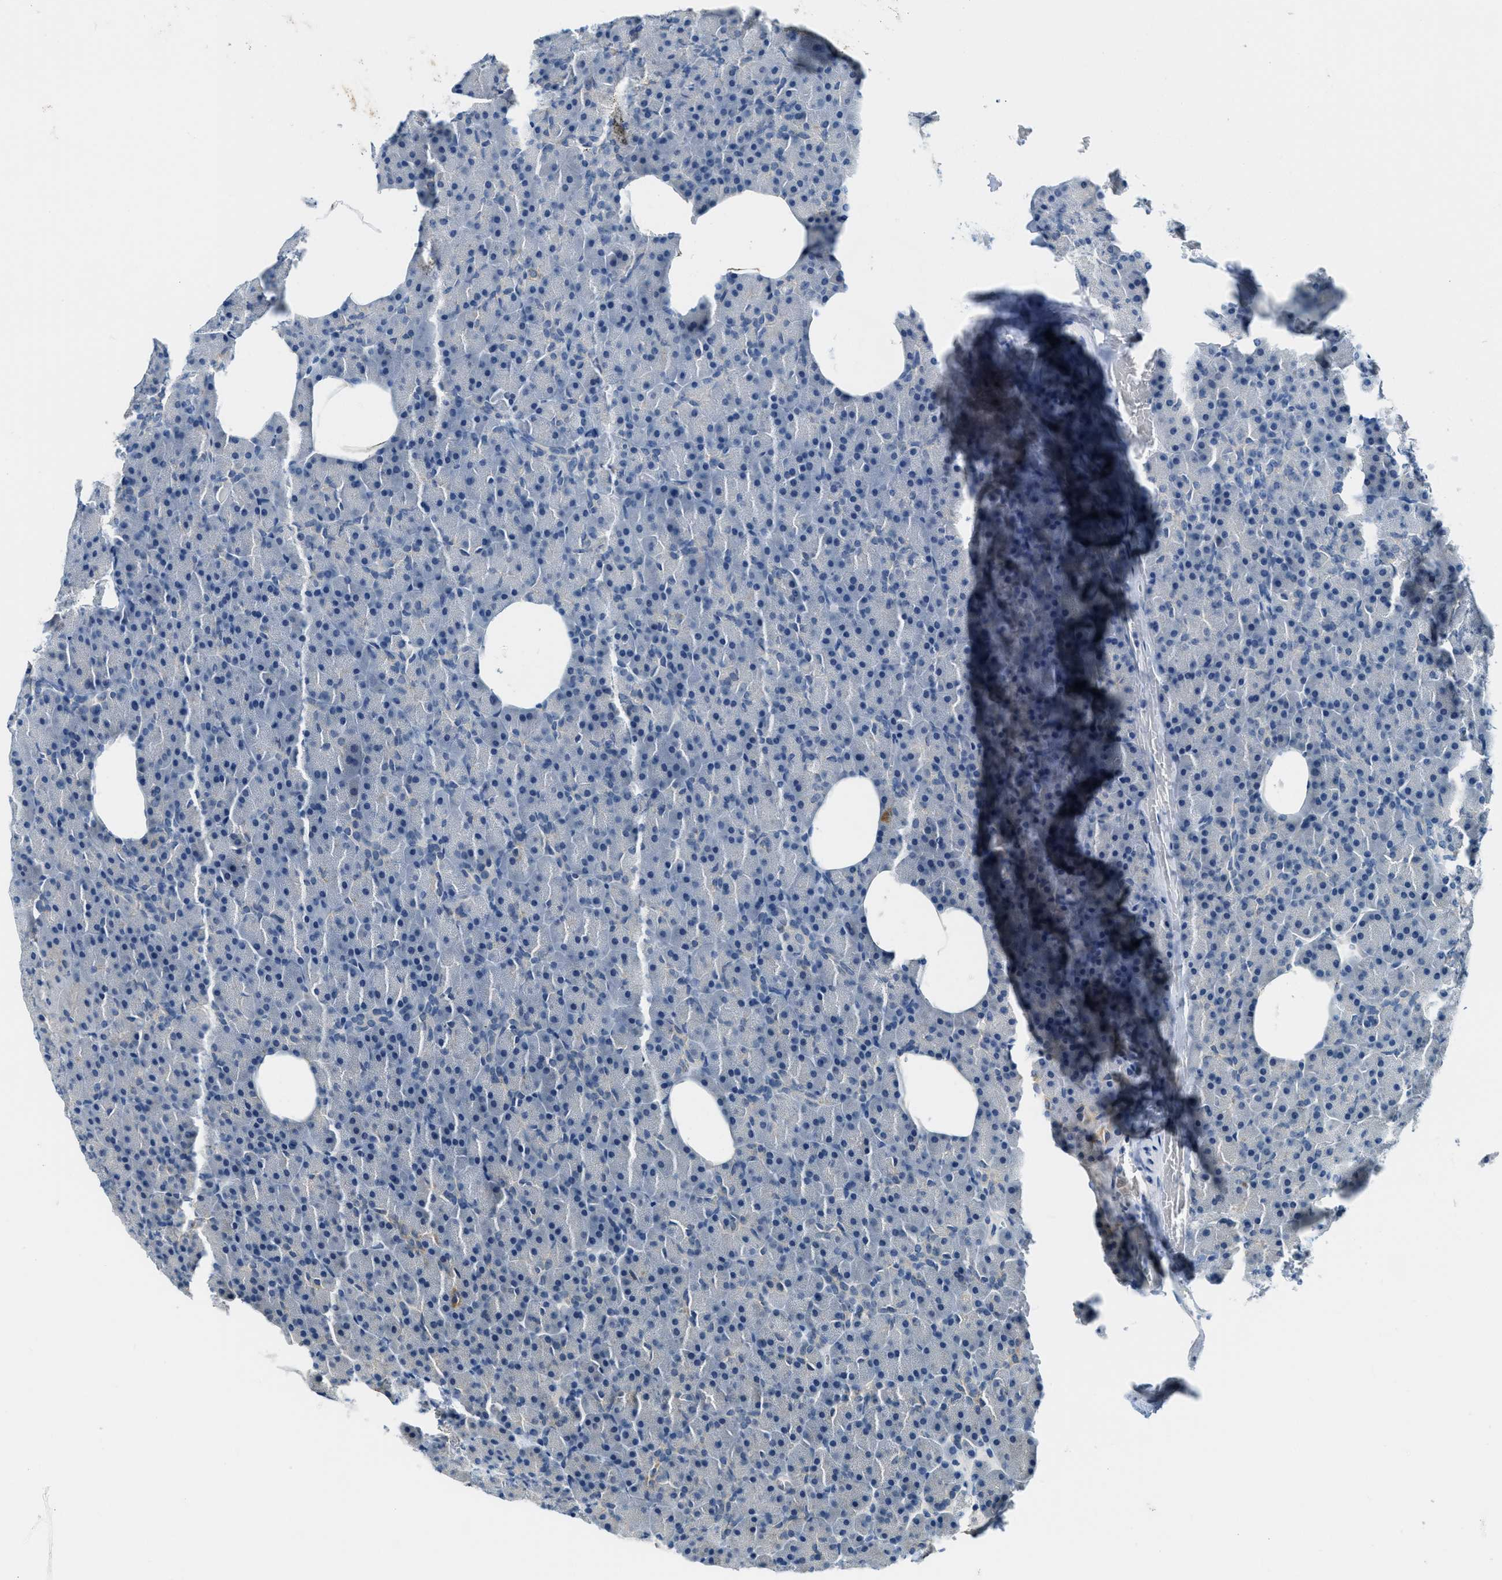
{"staining": {"intensity": "negative", "quantity": "none", "location": "none"}, "tissue": "pancreas", "cell_type": "Exocrine glandular cells", "image_type": "normal", "snomed": [{"axis": "morphology", "description": "Normal tissue, NOS"}, {"axis": "topography", "description": "Pancreas"}], "caption": "DAB immunohistochemical staining of unremarkable pancreas shows no significant staining in exocrine glandular cells.", "gene": "CDON", "patient": {"sex": "female", "age": 35}}